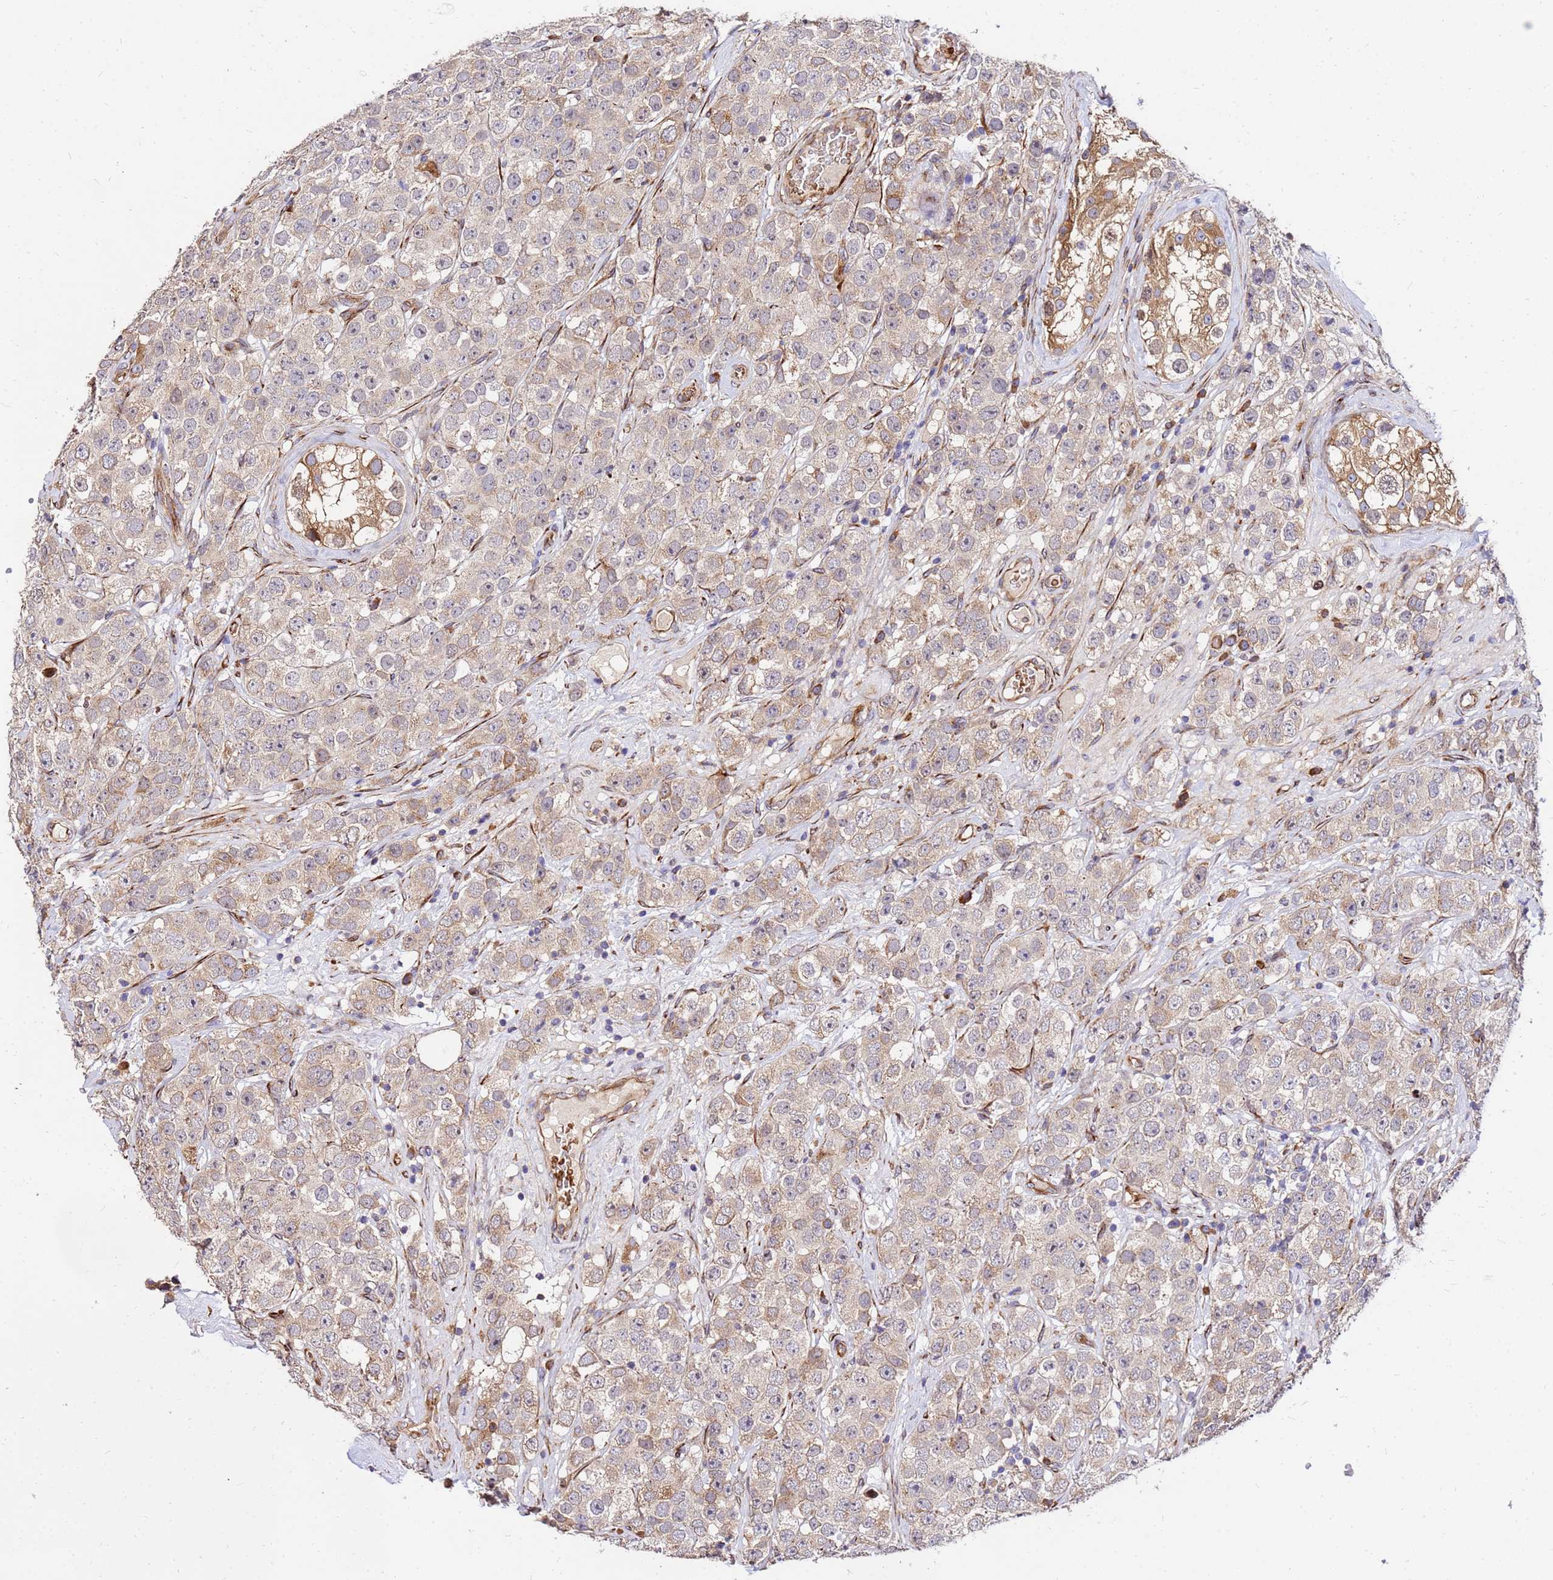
{"staining": {"intensity": "weak", "quantity": "<25%", "location": "cytoplasmic/membranous"}, "tissue": "testis cancer", "cell_type": "Tumor cells", "image_type": "cancer", "snomed": [{"axis": "morphology", "description": "Seminoma, NOS"}, {"axis": "topography", "description": "Testis"}], "caption": "The immunohistochemistry photomicrograph has no significant staining in tumor cells of testis cancer (seminoma) tissue.", "gene": "WWC2", "patient": {"sex": "male", "age": 28}}